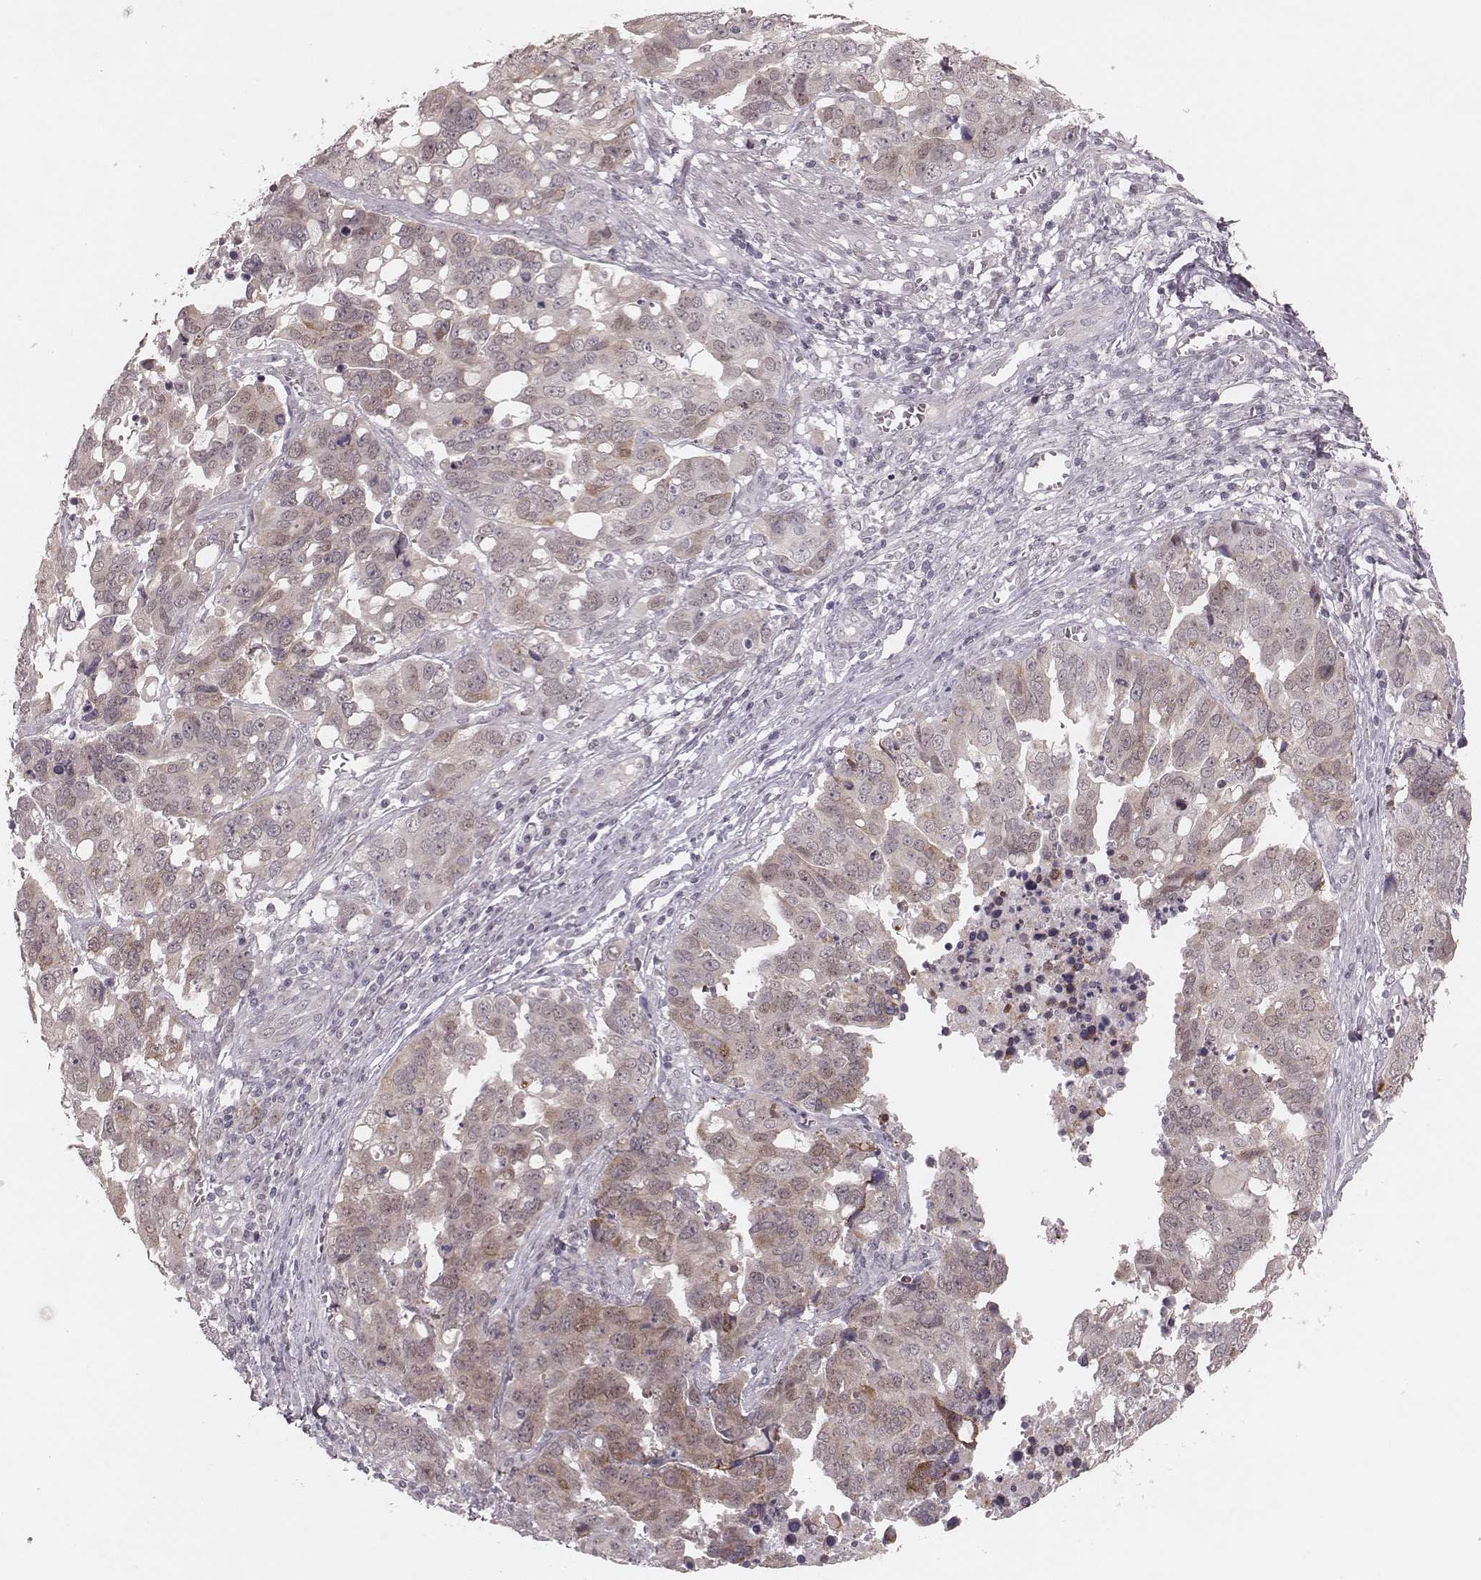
{"staining": {"intensity": "weak", "quantity": "<25%", "location": "cytoplasmic/membranous"}, "tissue": "ovarian cancer", "cell_type": "Tumor cells", "image_type": "cancer", "snomed": [{"axis": "morphology", "description": "Carcinoma, endometroid"}, {"axis": "topography", "description": "Ovary"}], "caption": "Tumor cells are negative for protein expression in human ovarian cancer. (DAB (3,3'-diaminobenzidine) IHC visualized using brightfield microscopy, high magnification).", "gene": "FAM13B", "patient": {"sex": "female", "age": 78}}